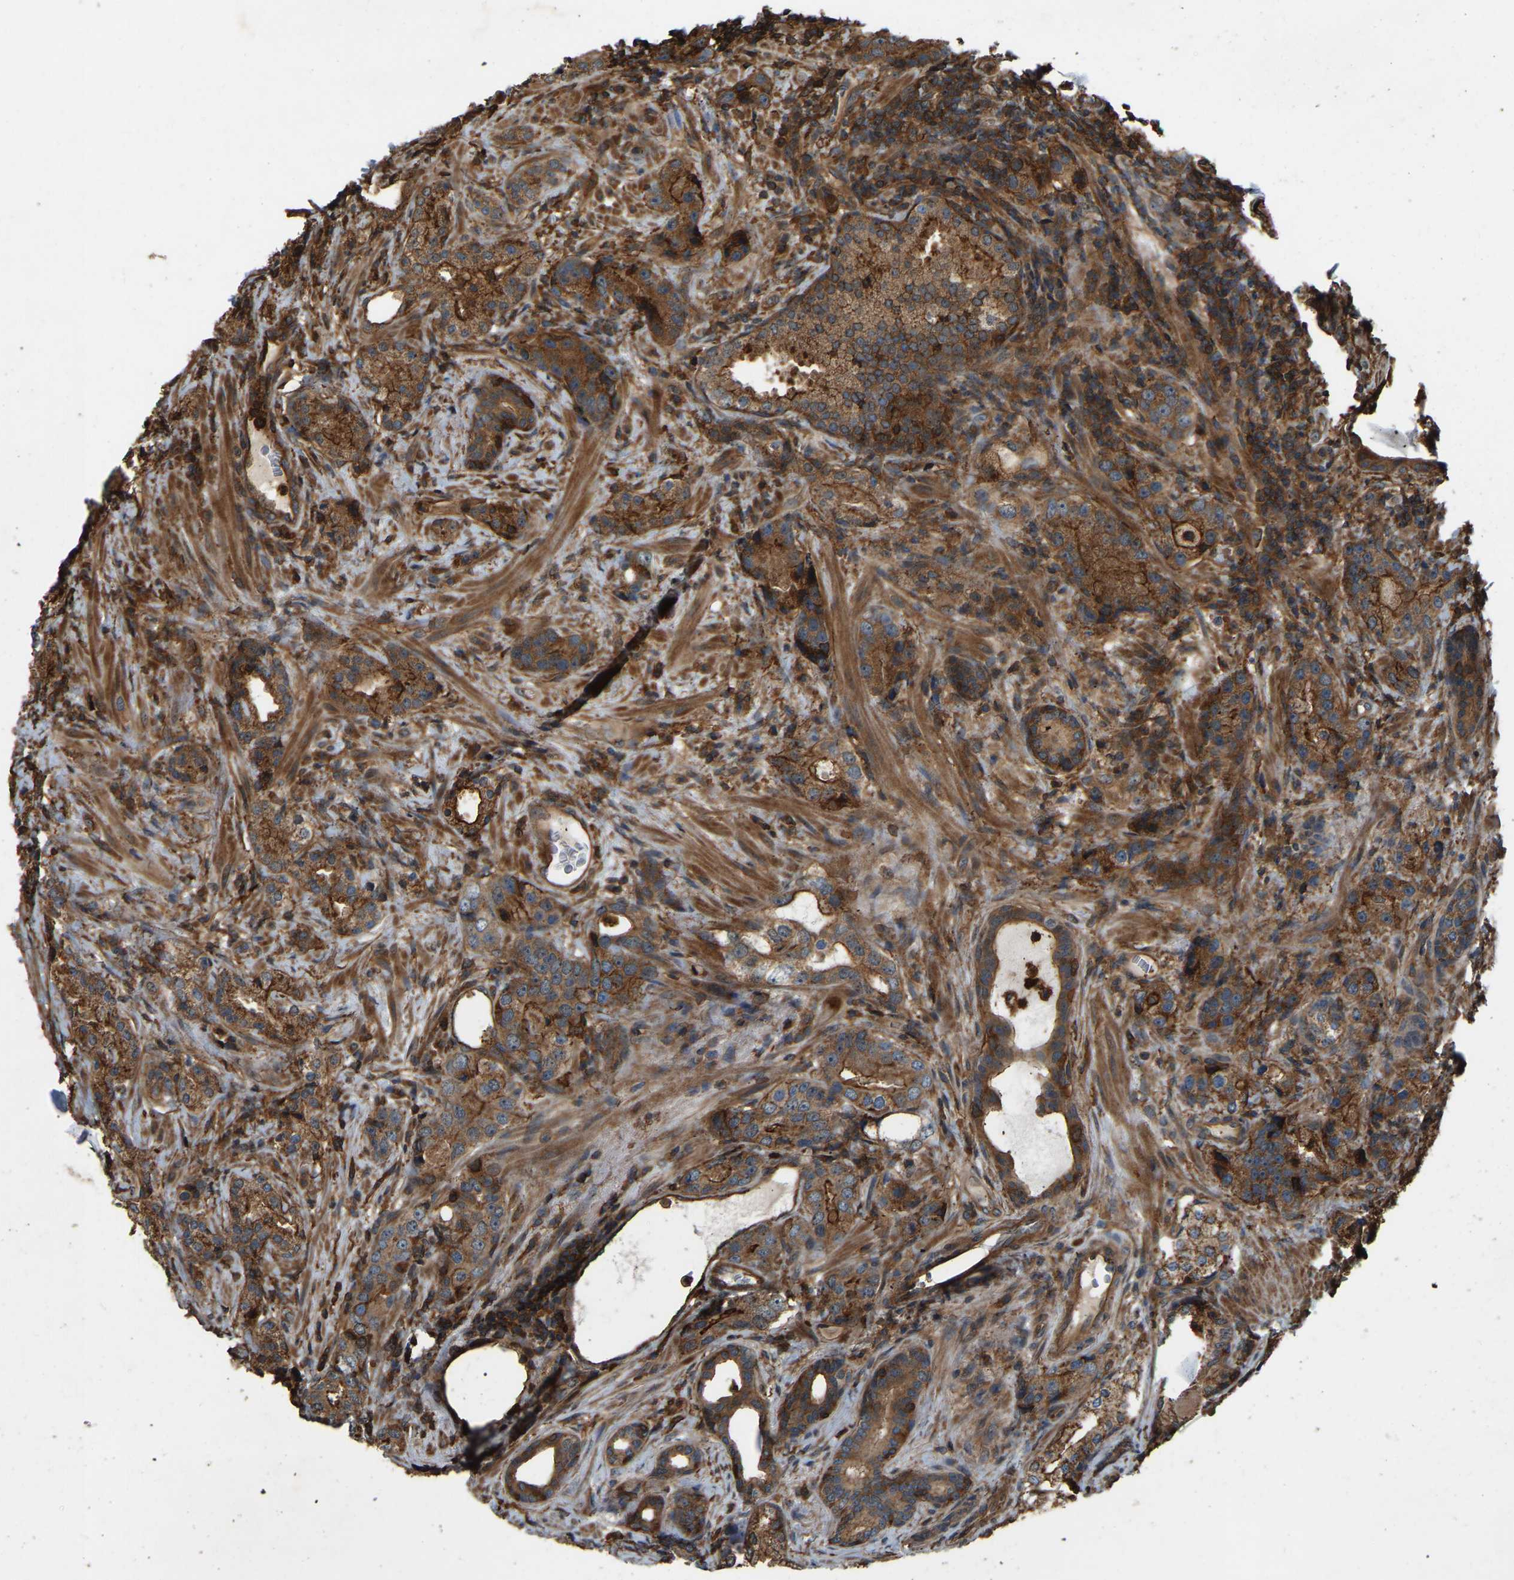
{"staining": {"intensity": "strong", "quantity": ">75%", "location": "cytoplasmic/membranous"}, "tissue": "prostate cancer", "cell_type": "Tumor cells", "image_type": "cancer", "snomed": [{"axis": "morphology", "description": "Adenocarcinoma, High grade"}, {"axis": "topography", "description": "Prostate"}], "caption": "A micrograph showing strong cytoplasmic/membranous positivity in approximately >75% of tumor cells in prostate cancer (high-grade adenocarcinoma), as visualized by brown immunohistochemical staining.", "gene": "SAMD9L", "patient": {"sex": "male", "age": 63}}